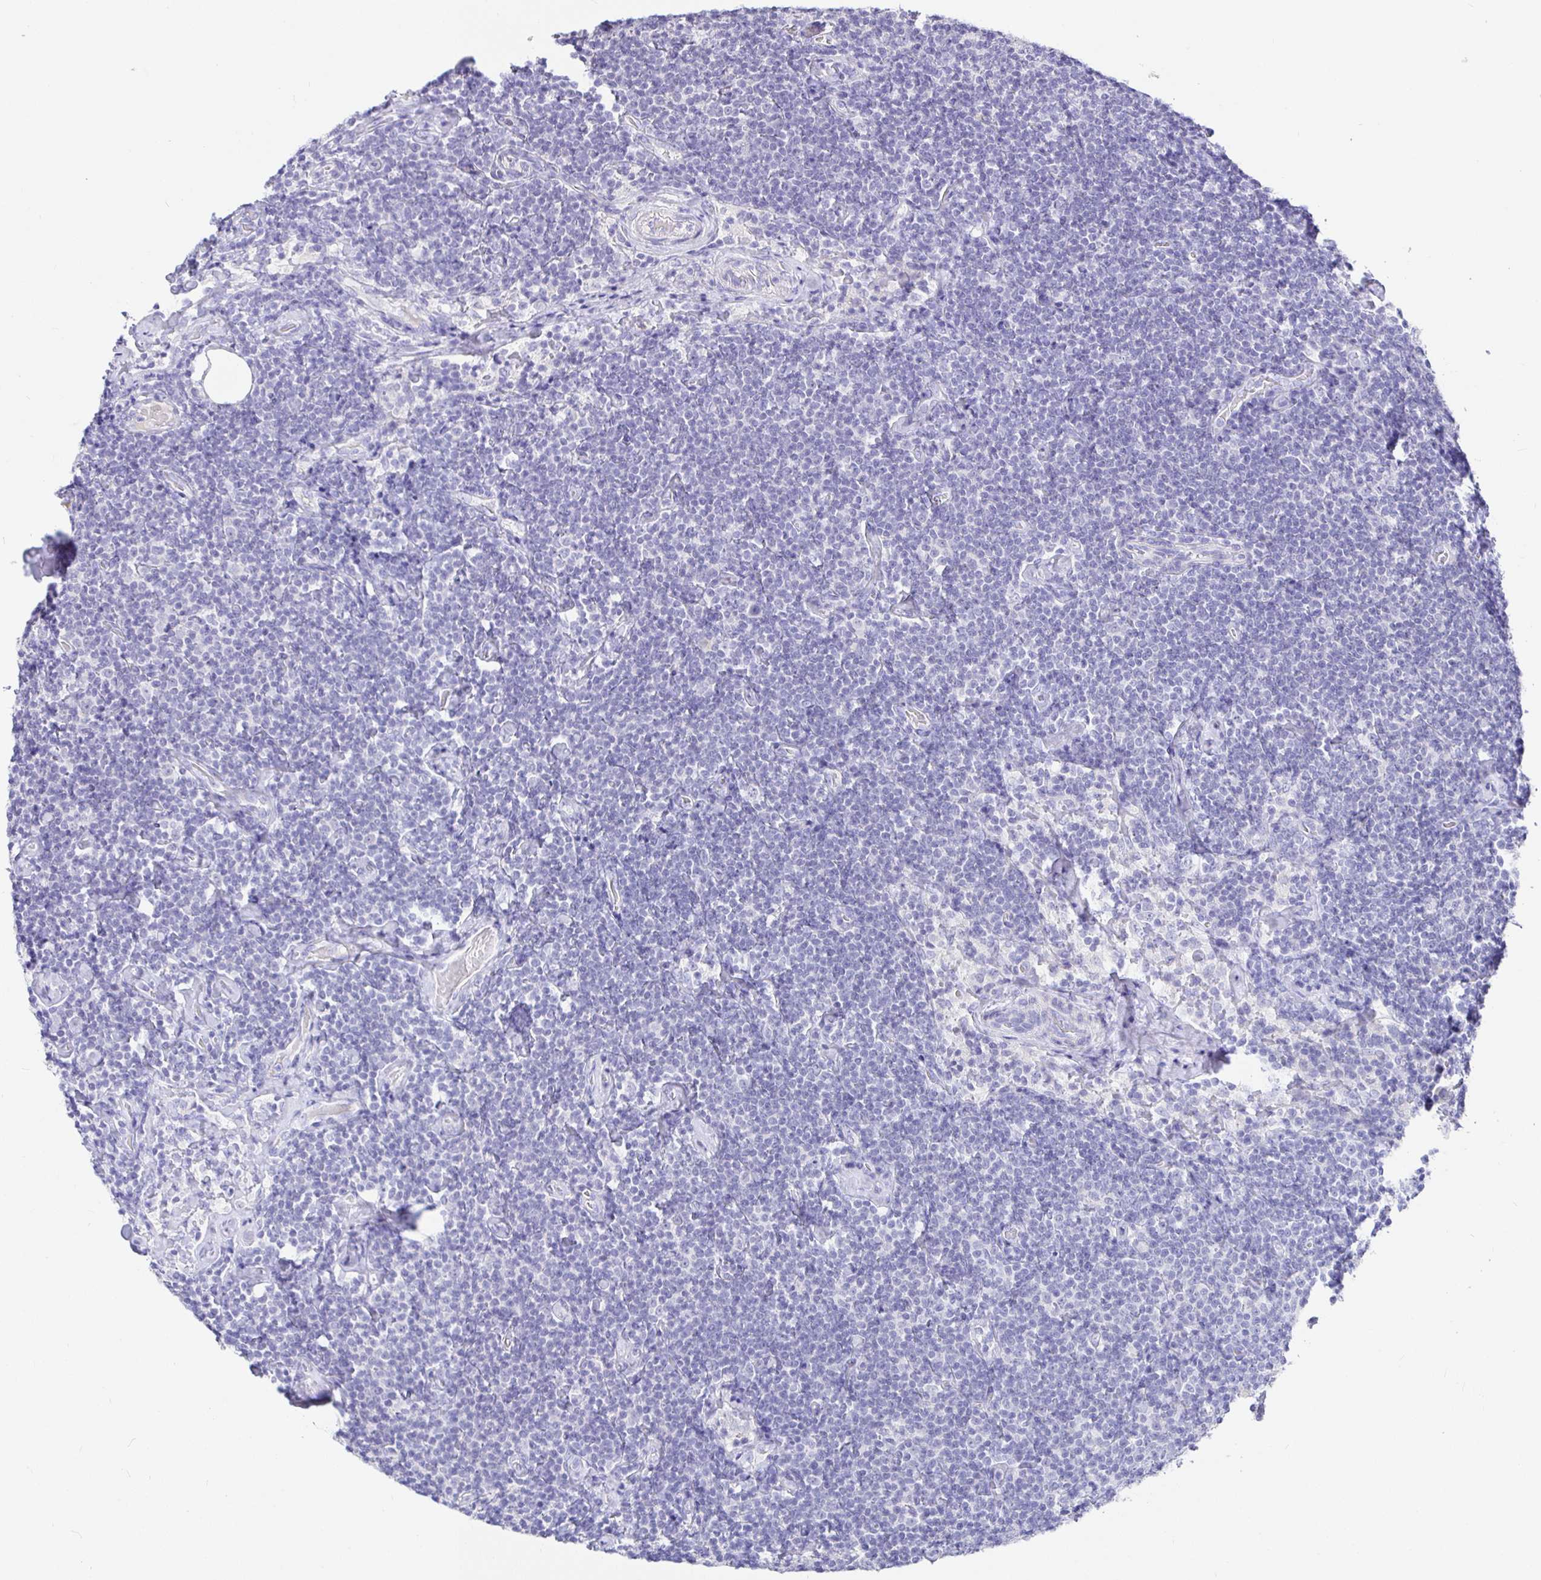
{"staining": {"intensity": "negative", "quantity": "none", "location": "none"}, "tissue": "lymphoma", "cell_type": "Tumor cells", "image_type": "cancer", "snomed": [{"axis": "morphology", "description": "Malignant lymphoma, non-Hodgkin's type, Low grade"}, {"axis": "topography", "description": "Lymph node"}], "caption": "This is a image of immunohistochemistry staining of lymphoma, which shows no positivity in tumor cells.", "gene": "TPTE", "patient": {"sex": "male", "age": 81}}